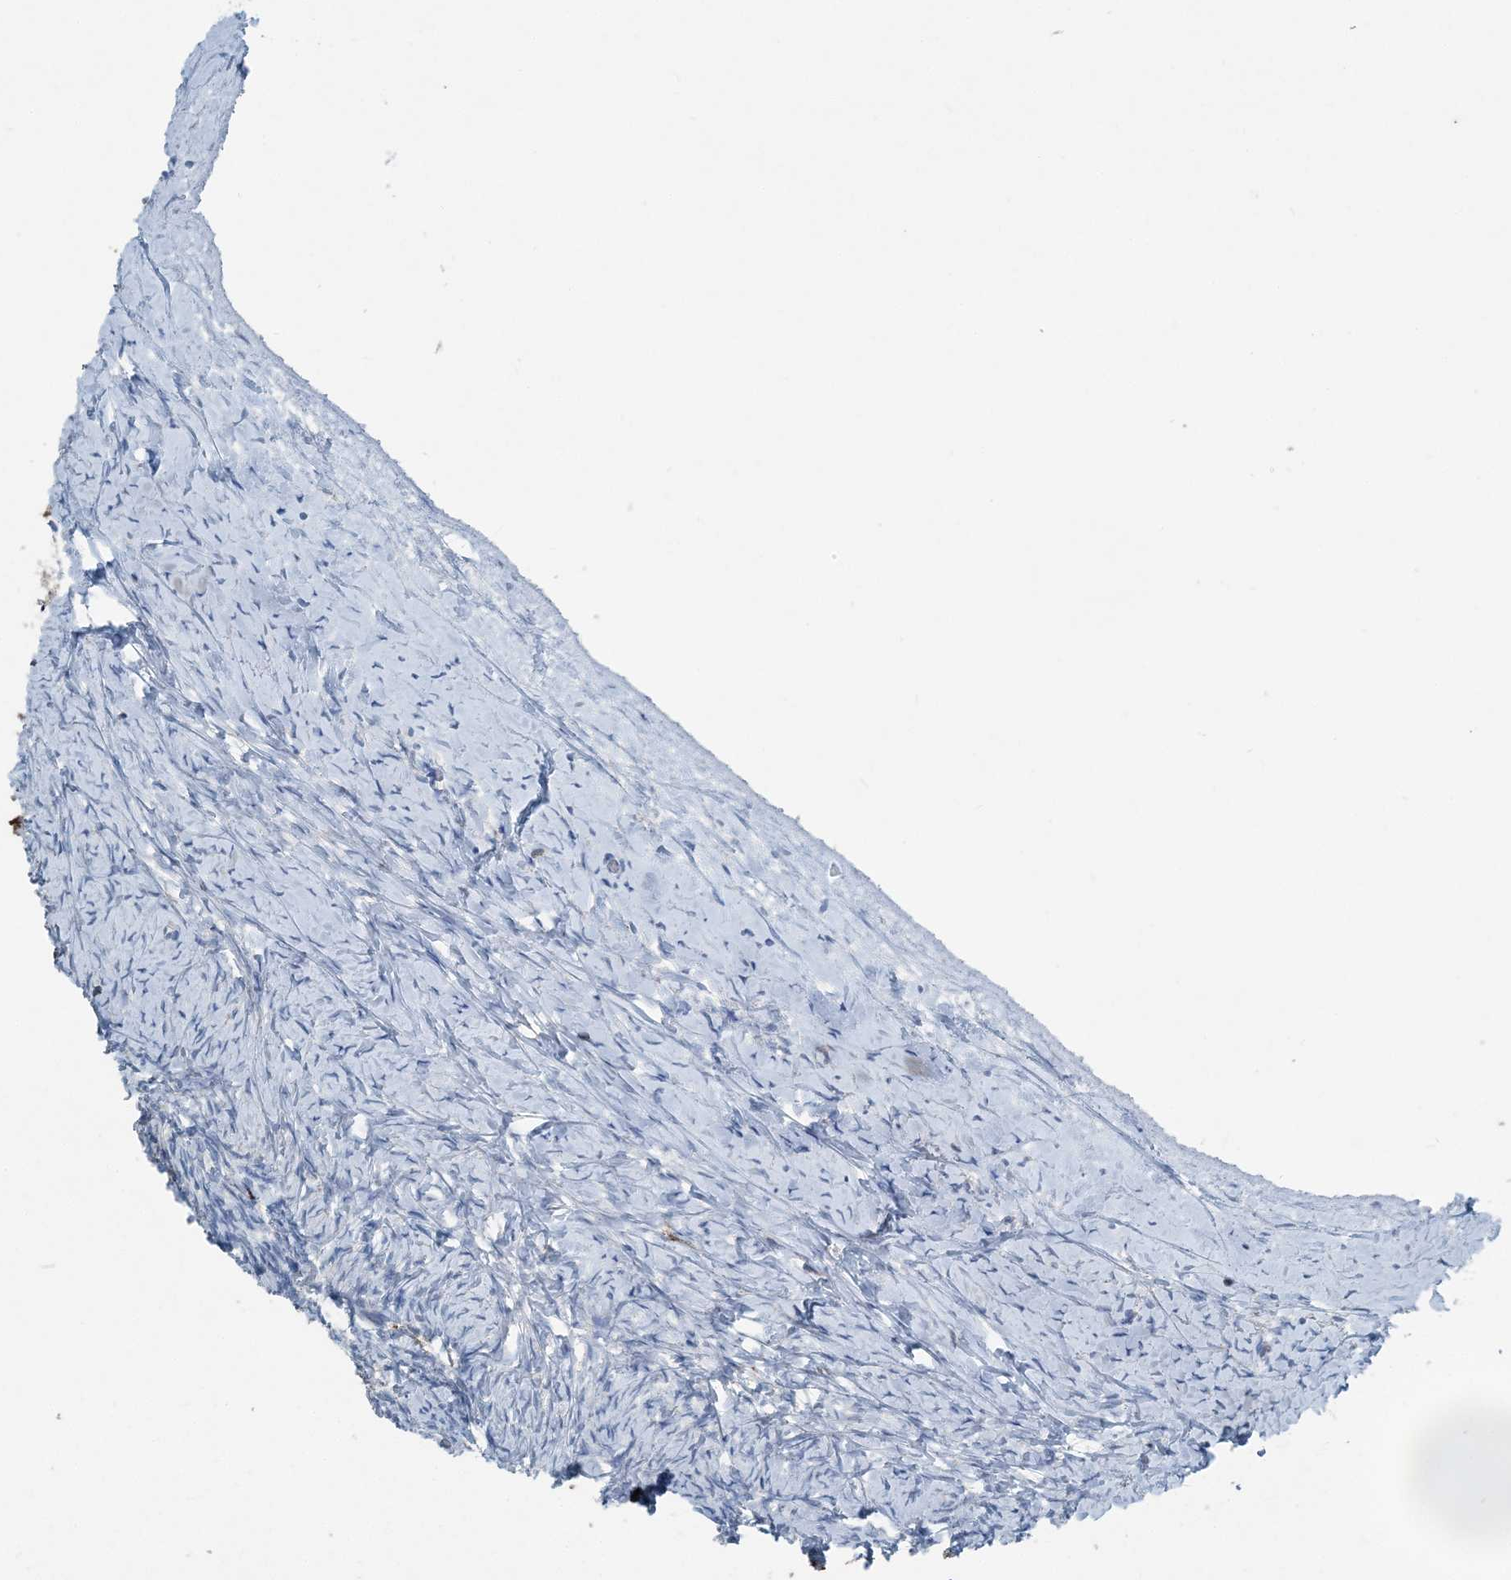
{"staining": {"intensity": "negative", "quantity": "none", "location": "none"}, "tissue": "ovary", "cell_type": "Ovarian stroma cells", "image_type": "normal", "snomed": [{"axis": "morphology", "description": "Normal tissue, NOS"}, {"axis": "morphology", "description": "Developmental malformation"}, {"axis": "topography", "description": "Ovary"}], "caption": "IHC of unremarkable ovary displays no expression in ovarian stroma cells.", "gene": "CFL1", "patient": {"sex": "female", "age": 39}}